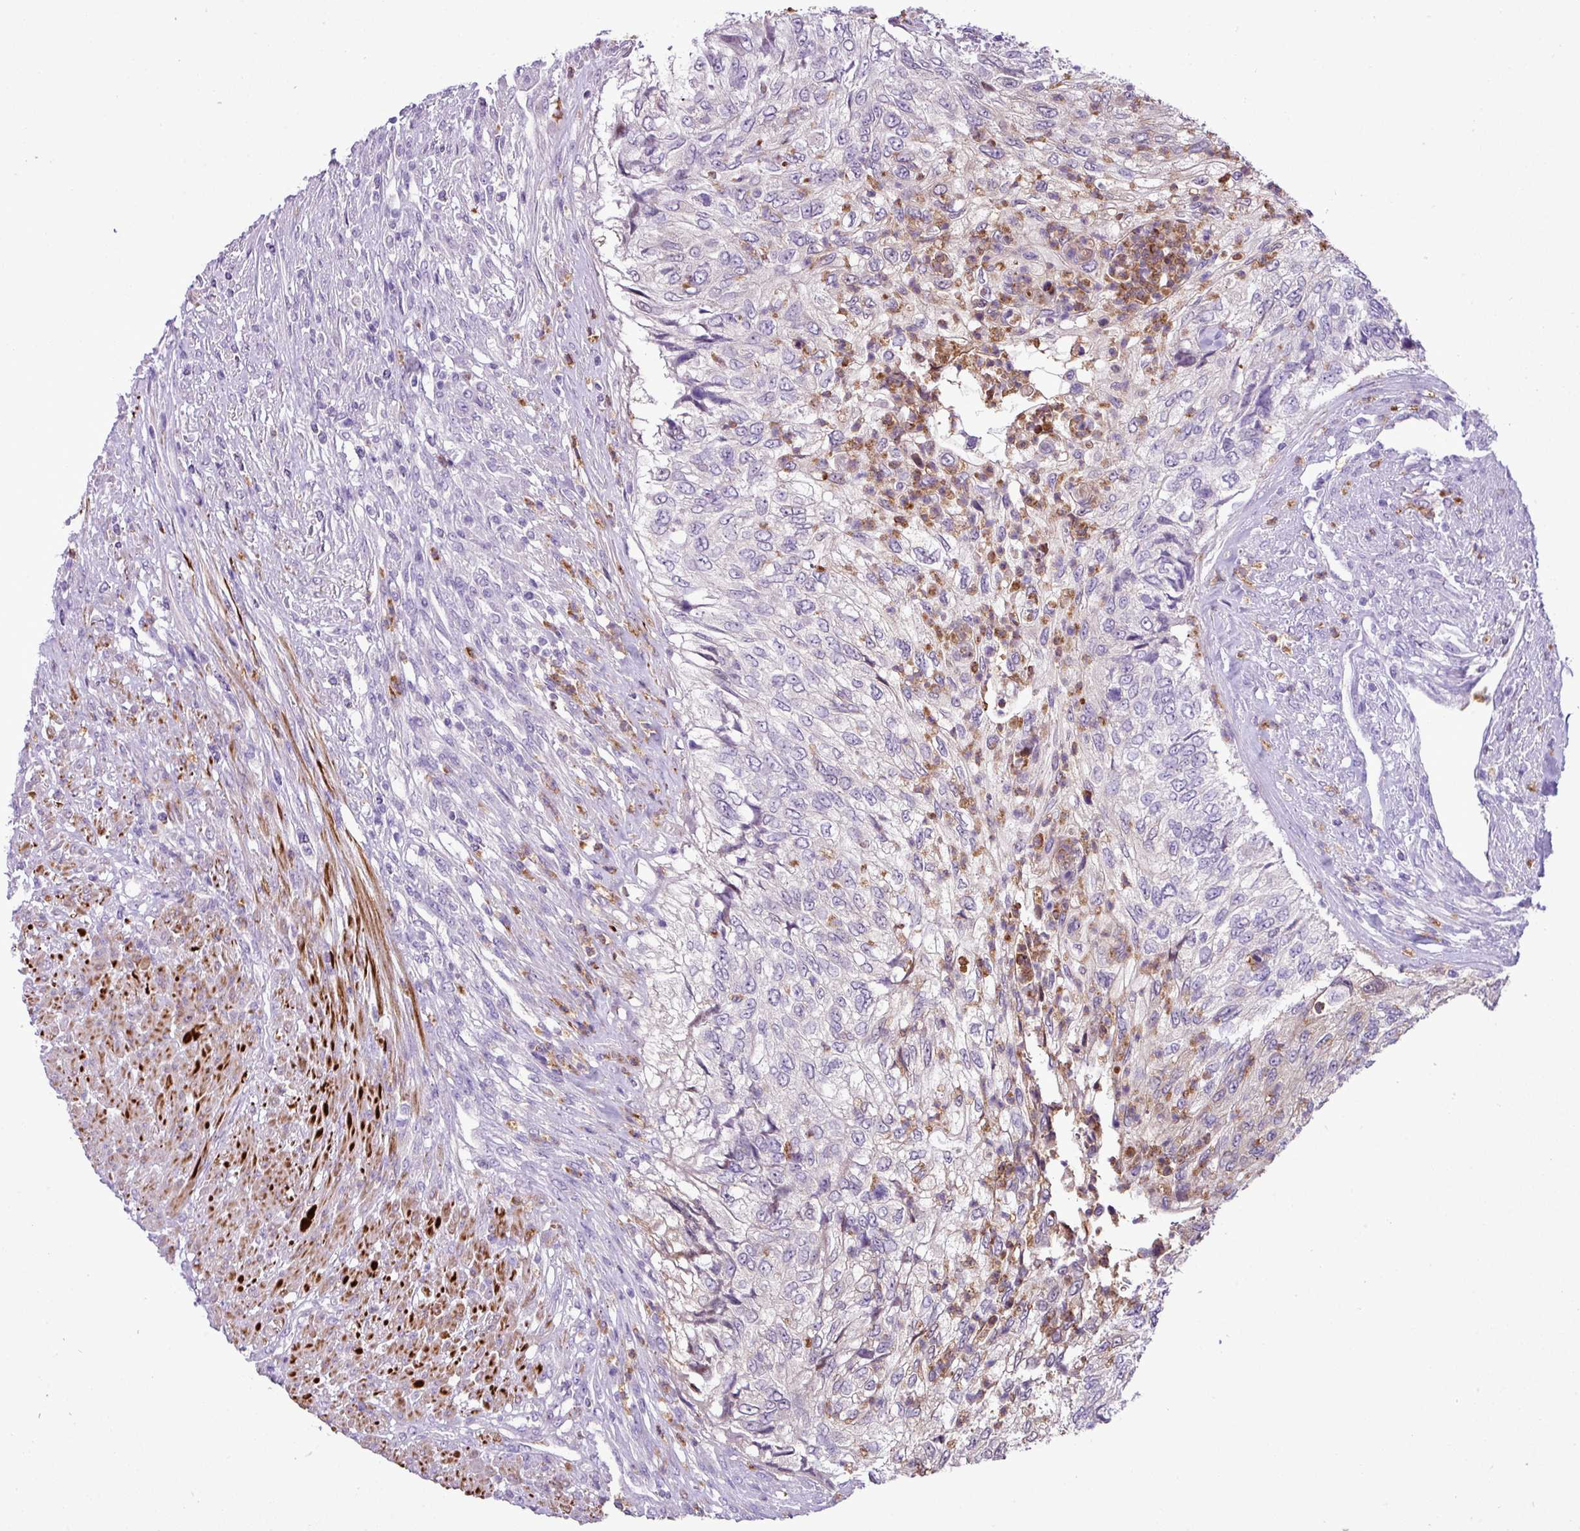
{"staining": {"intensity": "weak", "quantity": "<25%", "location": "cytoplasmic/membranous"}, "tissue": "urothelial cancer", "cell_type": "Tumor cells", "image_type": "cancer", "snomed": [{"axis": "morphology", "description": "Urothelial carcinoma, High grade"}, {"axis": "topography", "description": "Urinary bladder"}], "caption": "A photomicrograph of human urothelial cancer is negative for staining in tumor cells.", "gene": "ZSCAN5A", "patient": {"sex": "female", "age": 60}}